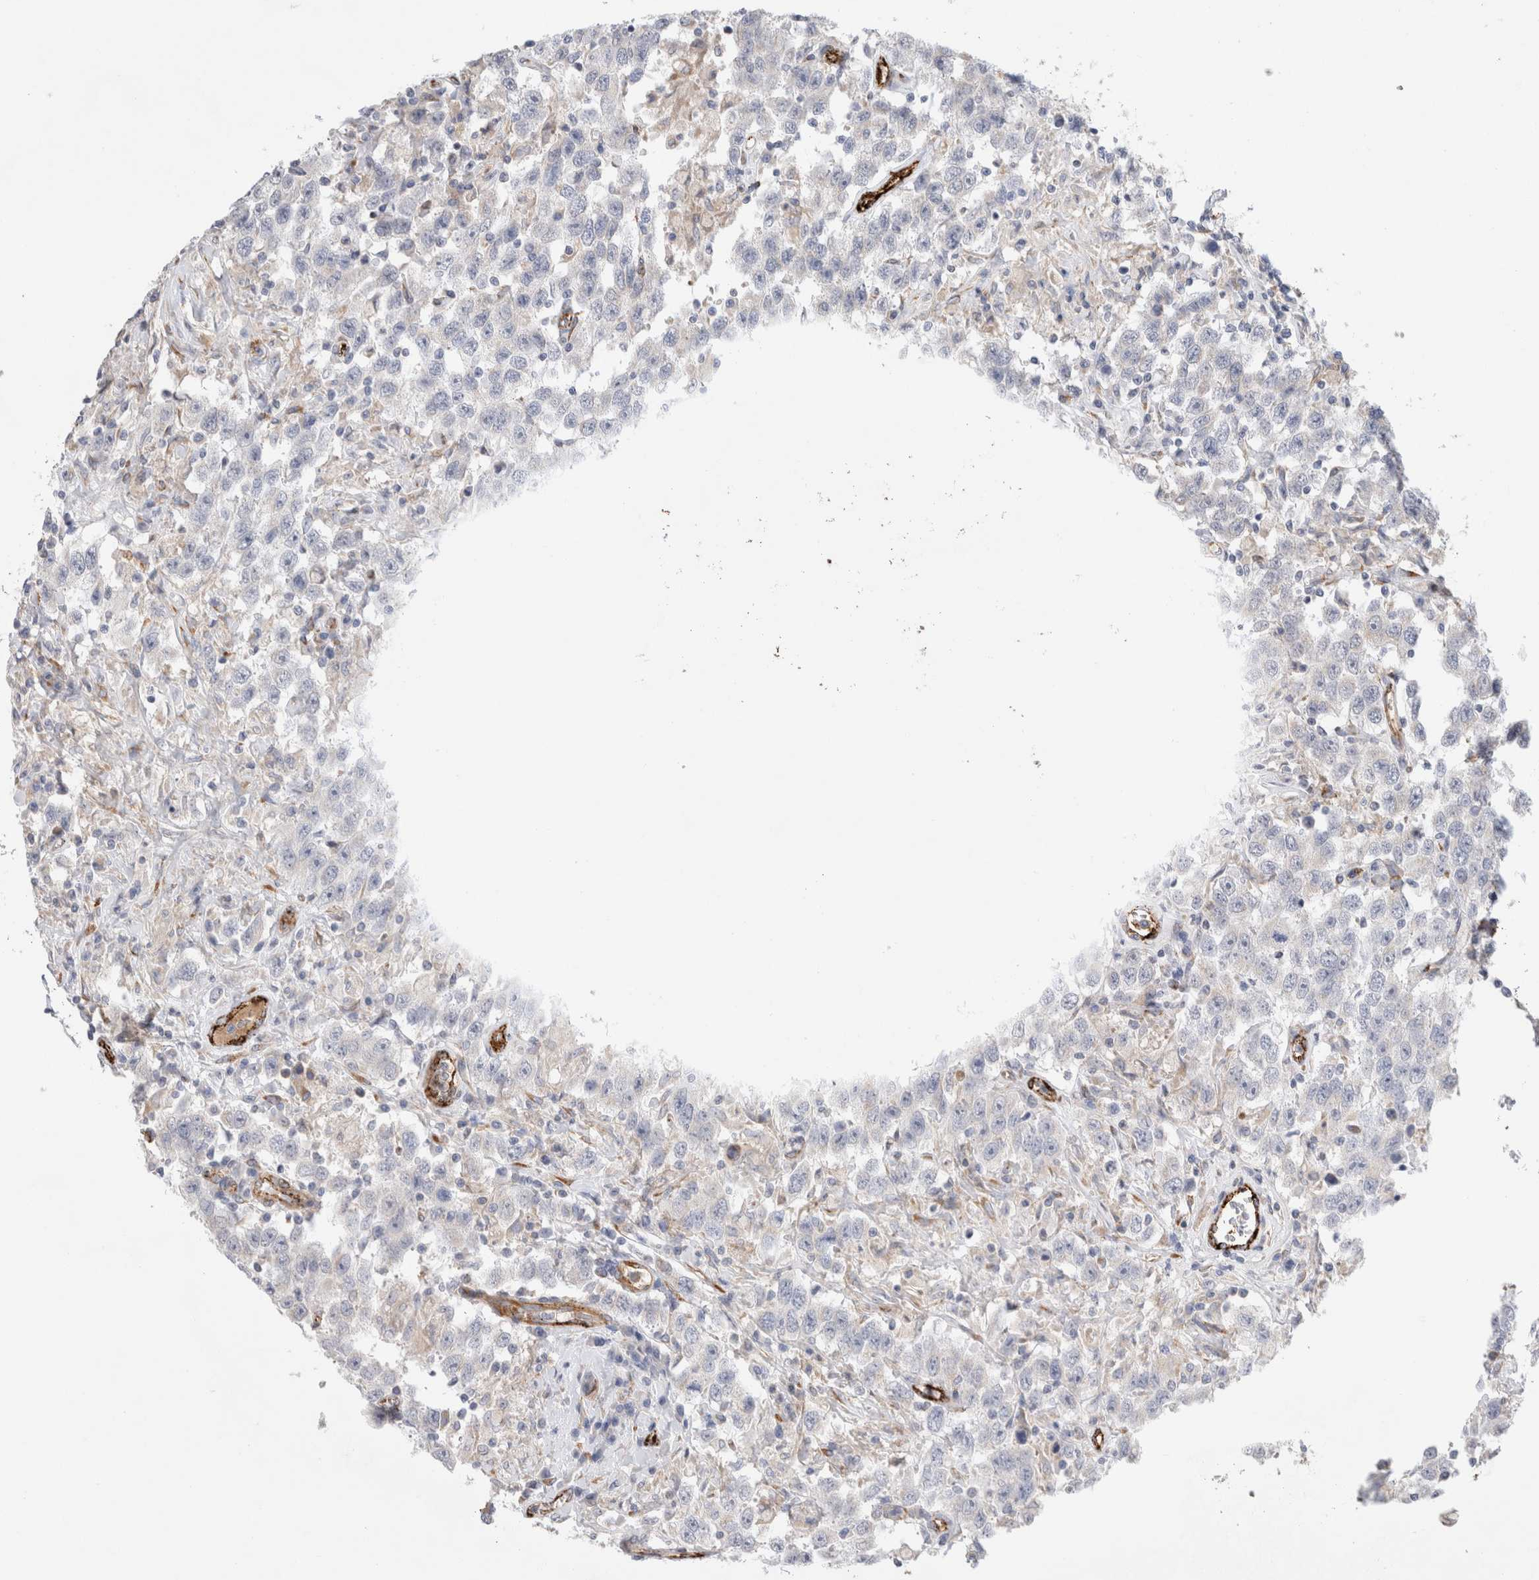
{"staining": {"intensity": "negative", "quantity": "none", "location": "none"}, "tissue": "testis cancer", "cell_type": "Tumor cells", "image_type": "cancer", "snomed": [{"axis": "morphology", "description": "Seminoma, NOS"}, {"axis": "topography", "description": "Testis"}], "caption": "Immunohistochemistry of human testis cancer (seminoma) exhibits no staining in tumor cells.", "gene": "CNPY4", "patient": {"sex": "male", "age": 41}}